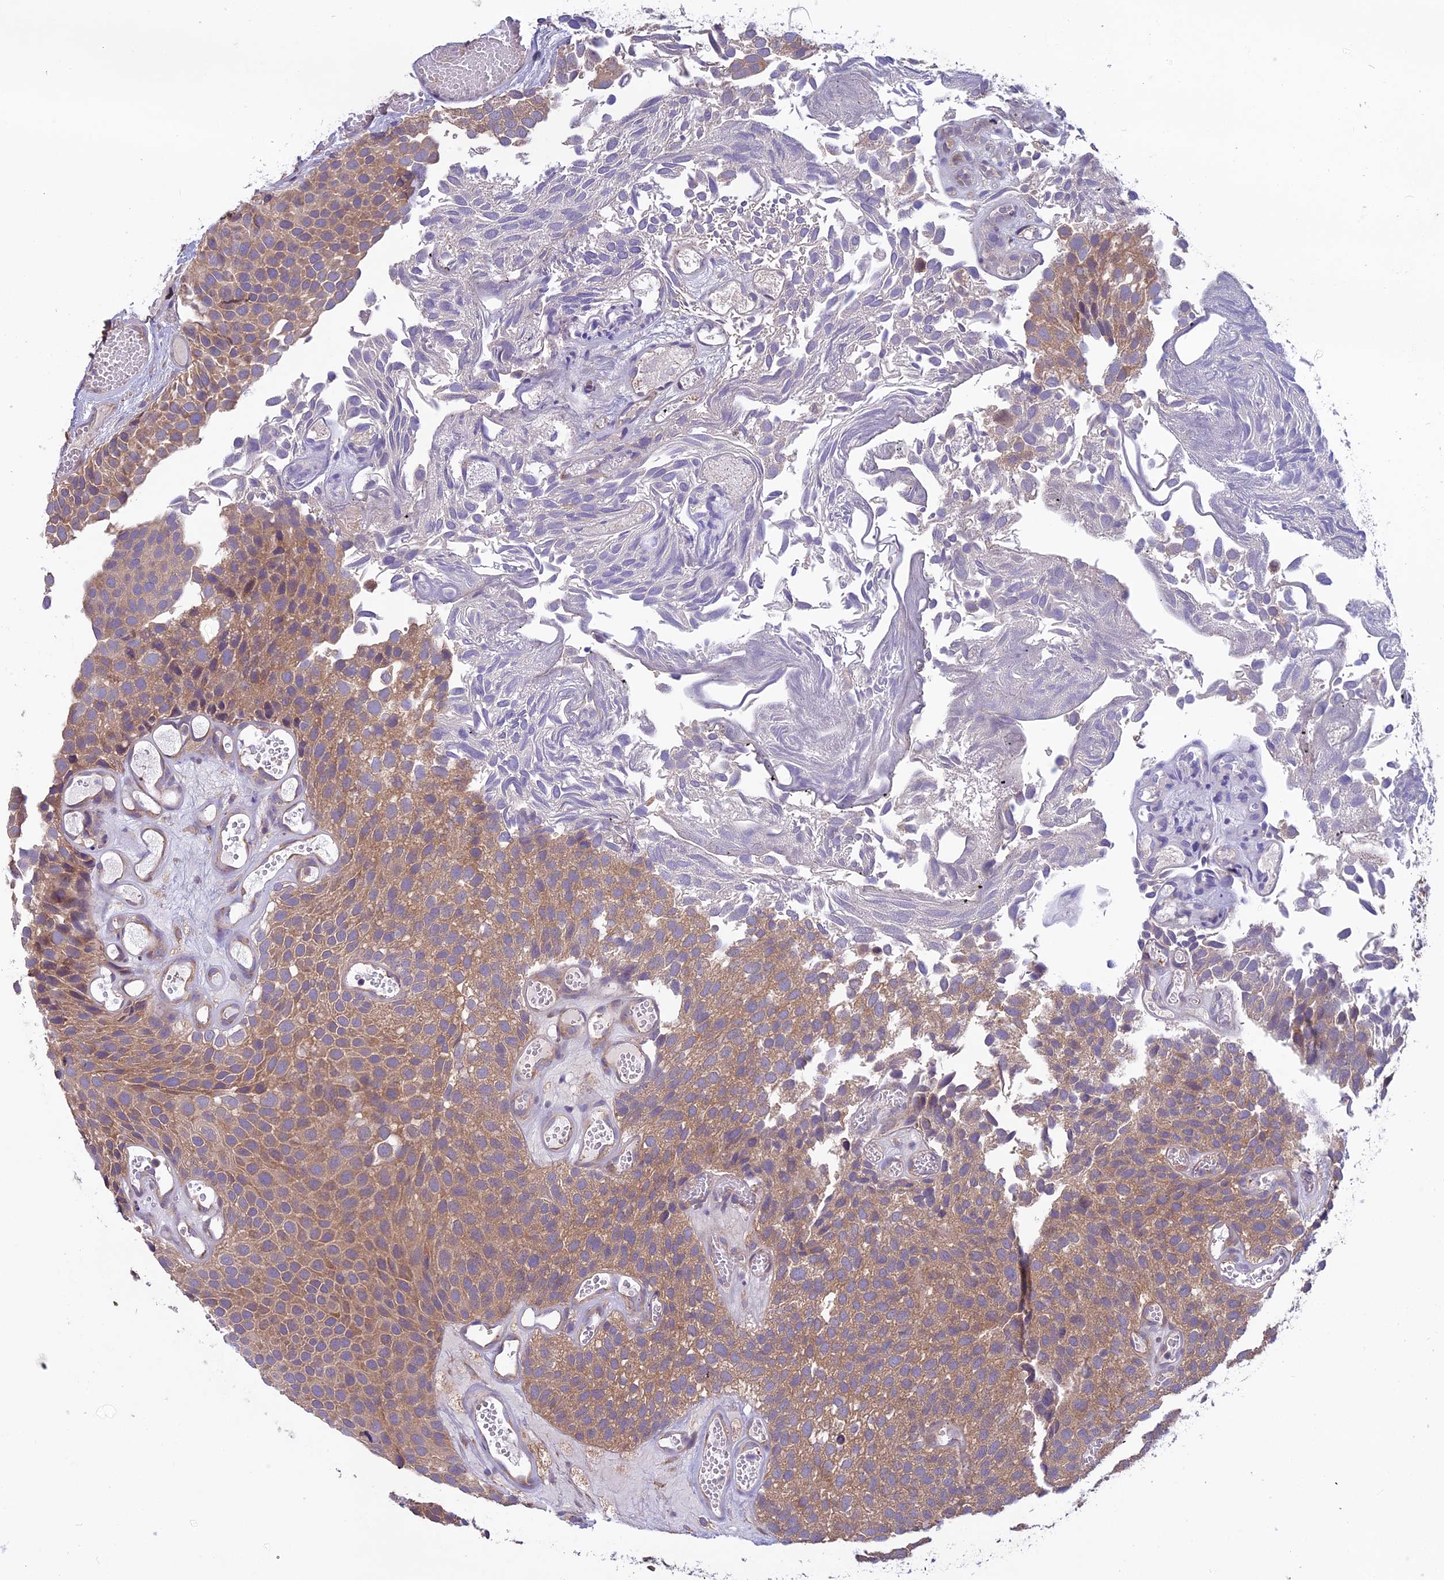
{"staining": {"intensity": "moderate", "quantity": ">75%", "location": "cytoplasmic/membranous"}, "tissue": "urothelial cancer", "cell_type": "Tumor cells", "image_type": "cancer", "snomed": [{"axis": "morphology", "description": "Urothelial carcinoma, Low grade"}, {"axis": "topography", "description": "Urinary bladder"}], "caption": "High-power microscopy captured an immunohistochemistry (IHC) image of urothelial cancer, revealing moderate cytoplasmic/membranous positivity in about >75% of tumor cells. (Stains: DAB in brown, nuclei in blue, Microscopy: brightfield microscopy at high magnification).", "gene": "DCTN5", "patient": {"sex": "male", "age": 89}}